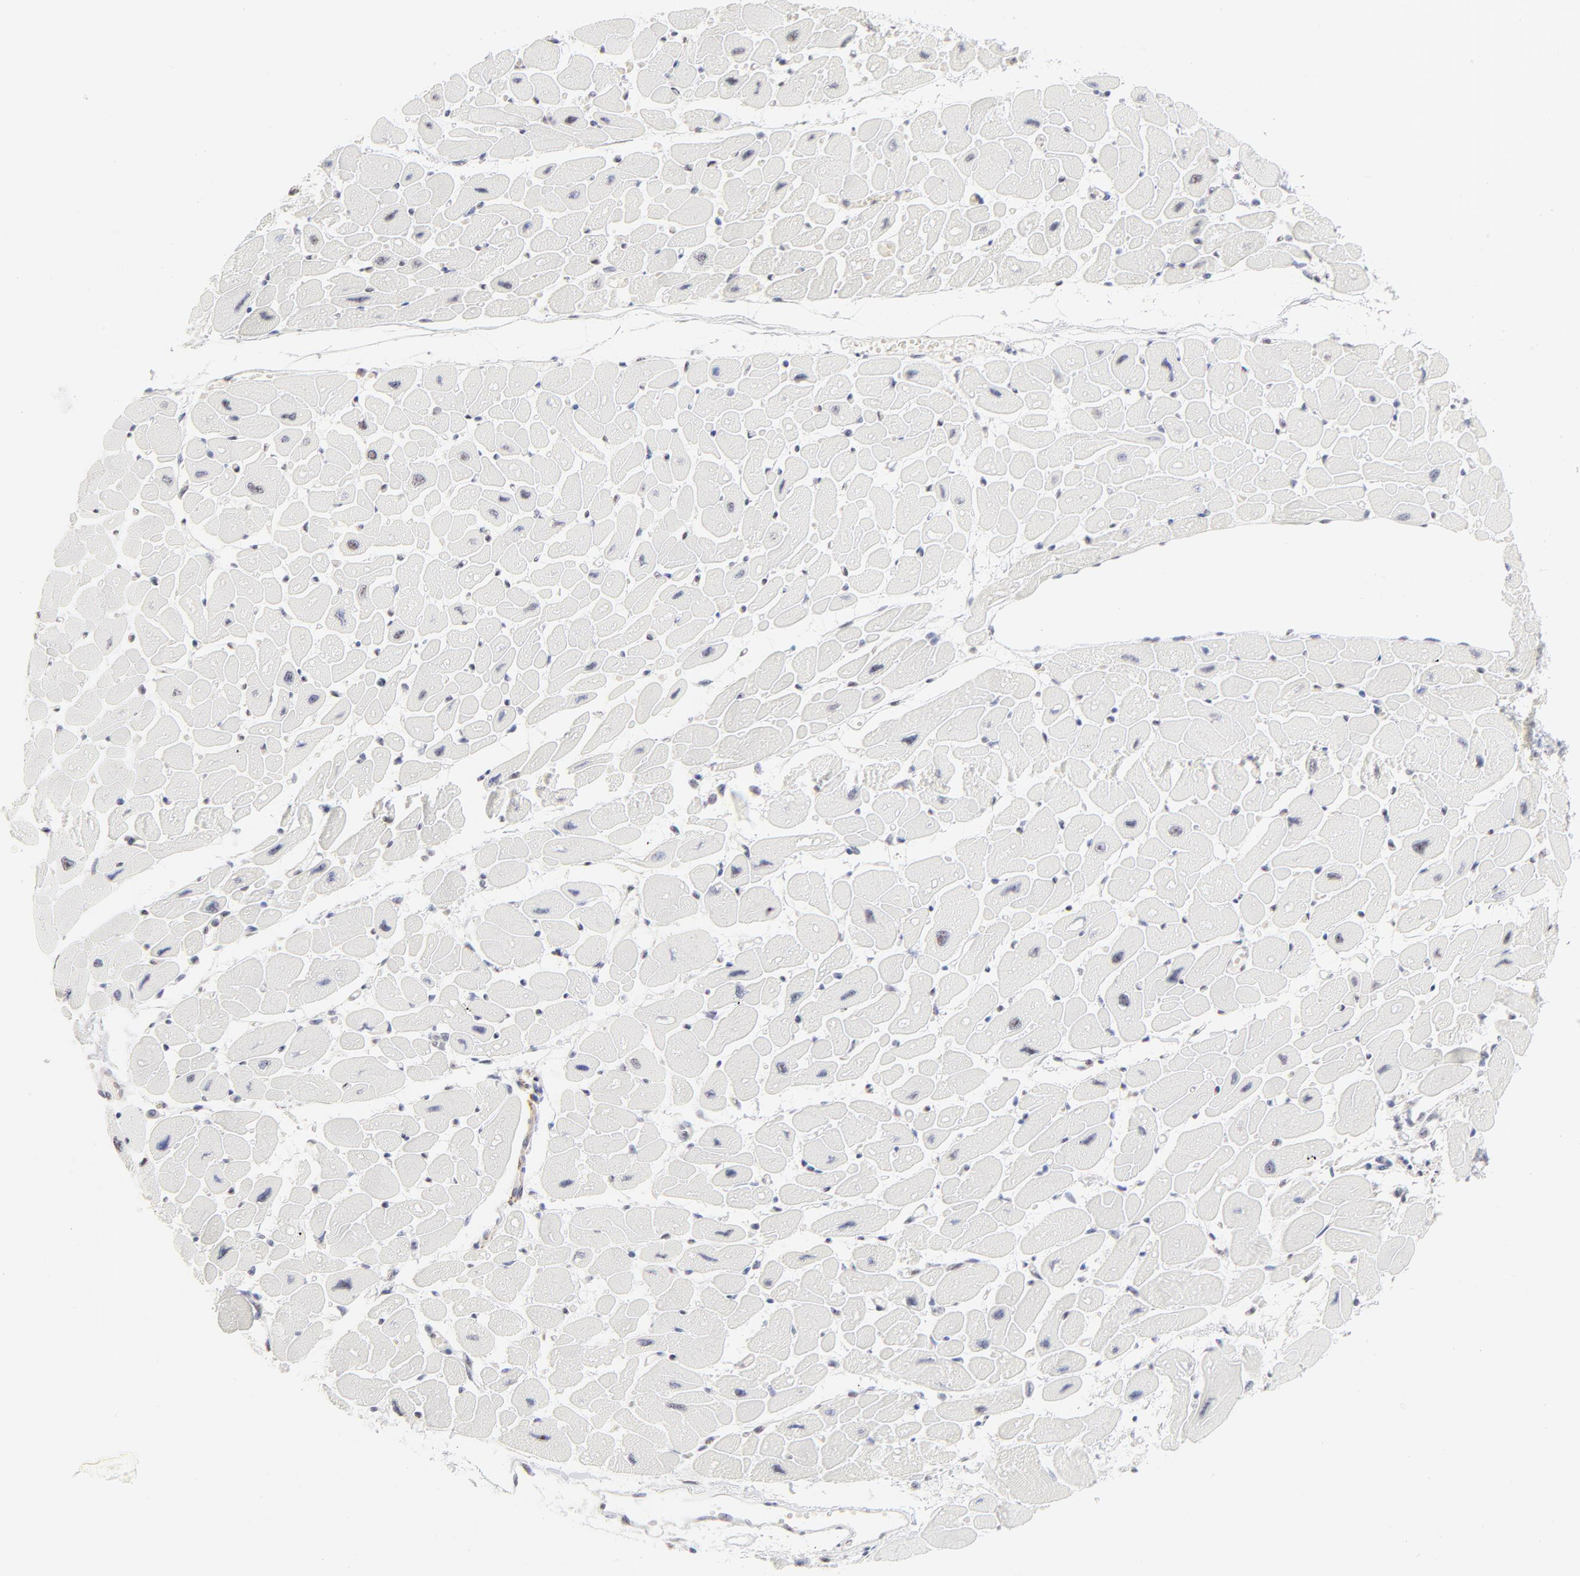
{"staining": {"intensity": "negative", "quantity": "none", "location": "none"}, "tissue": "heart muscle", "cell_type": "Cardiomyocytes", "image_type": "normal", "snomed": [{"axis": "morphology", "description": "Normal tissue, NOS"}, {"axis": "topography", "description": "Heart"}], "caption": "Immunohistochemistry (IHC) photomicrograph of benign heart muscle: heart muscle stained with DAB (3,3'-diaminobenzidine) shows no significant protein expression in cardiomyocytes.", "gene": "NFIL3", "patient": {"sex": "female", "age": 54}}